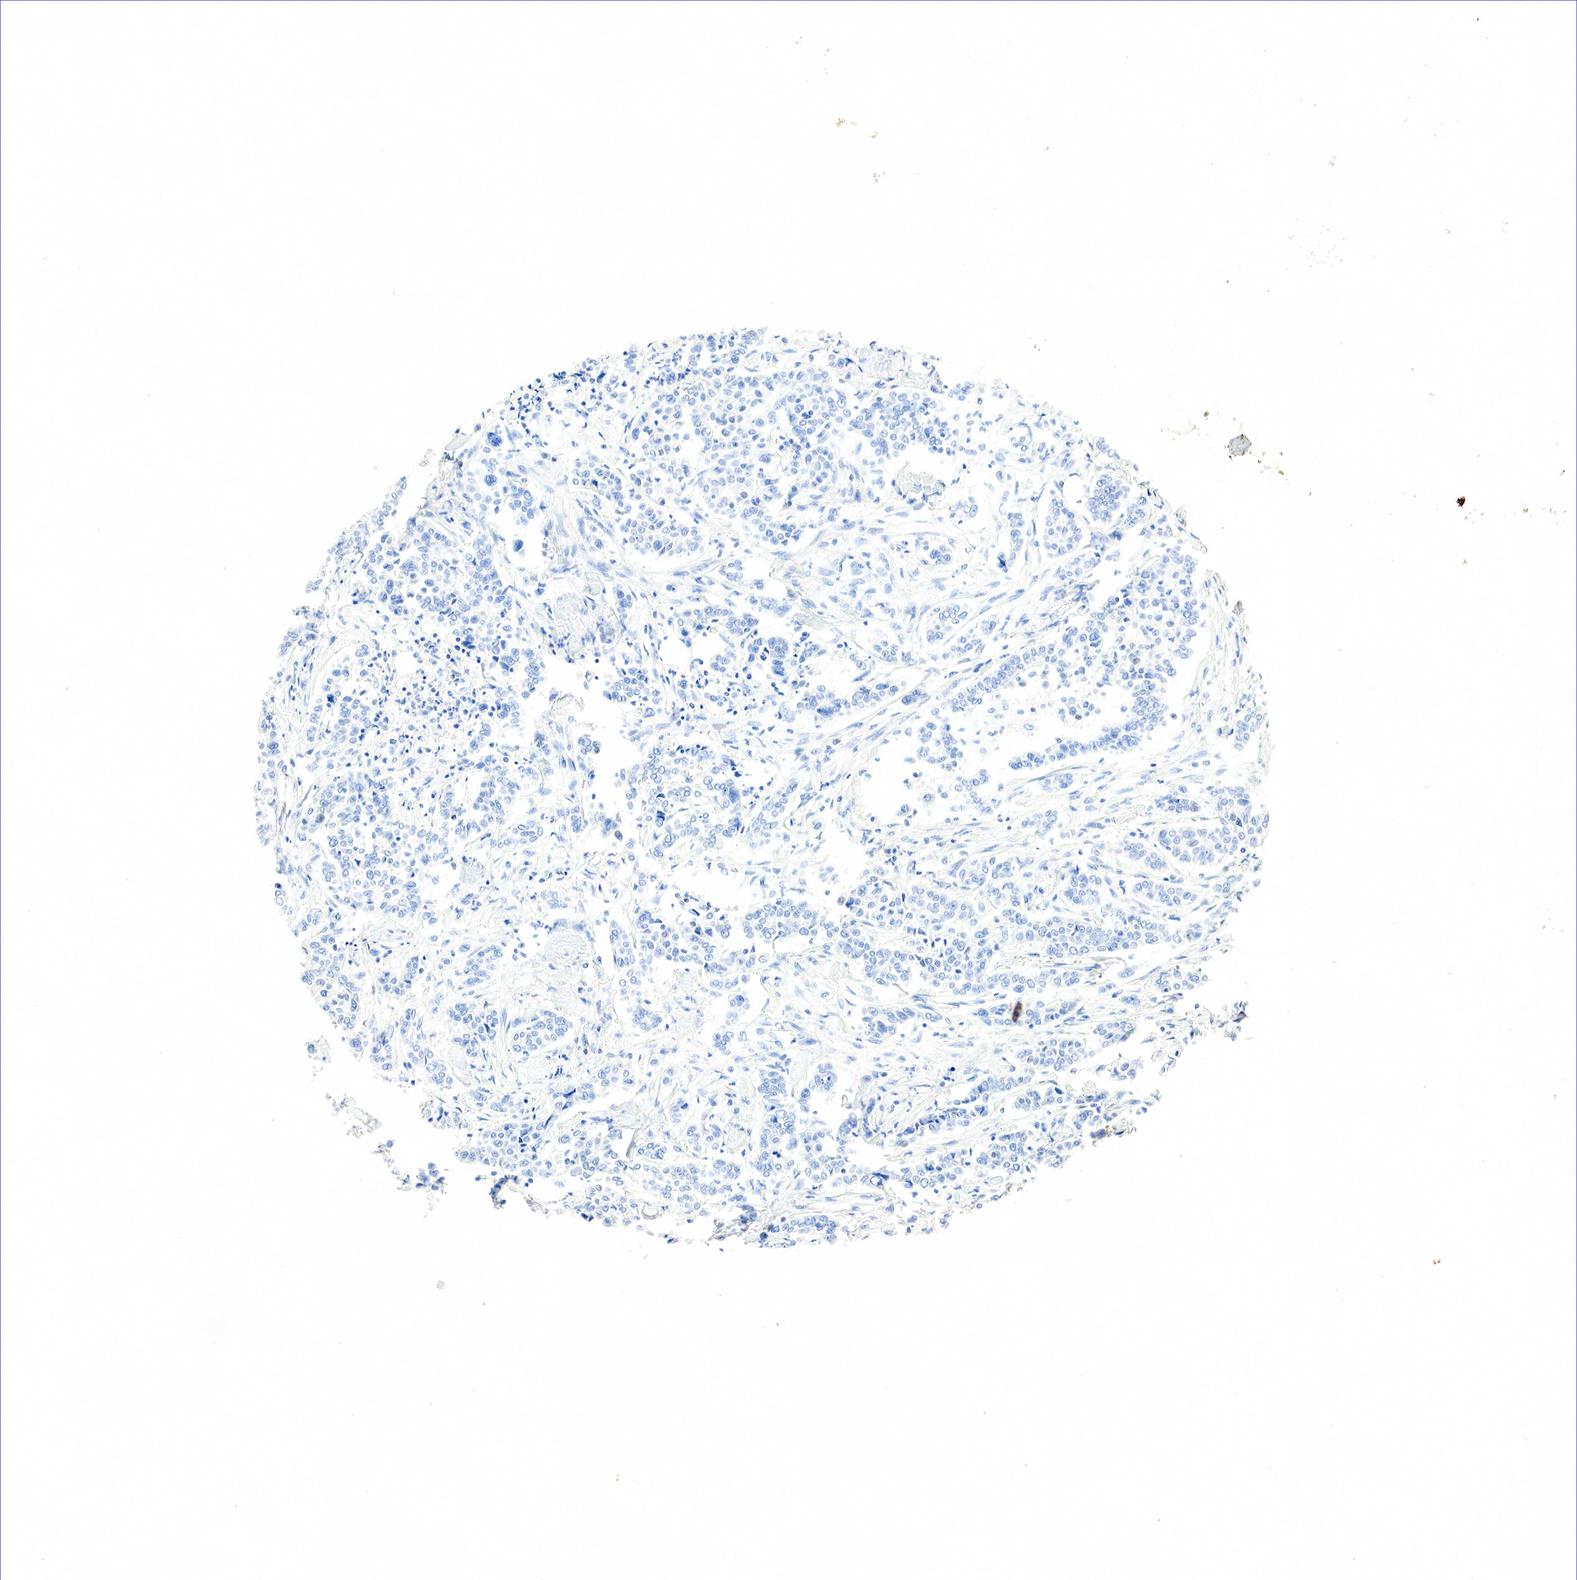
{"staining": {"intensity": "negative", "quantity": "none", "location": "none"}, "tissue": "pancreatic cancer", "cell_type": "Tumor cells", "image_type": "cancer", "snomed": [{"axis": "morphology", "description": "Adenocarcinoma, NOS"}, {"axis": "topography", "description": "Pancreas"}], "caption": "Adenocarcinoma (pancreatic) was stained to show a protein in brown. There is no significant staining in tumor cells.", "gene": "SST", "patient": {"sex": "female", "age": 52}}